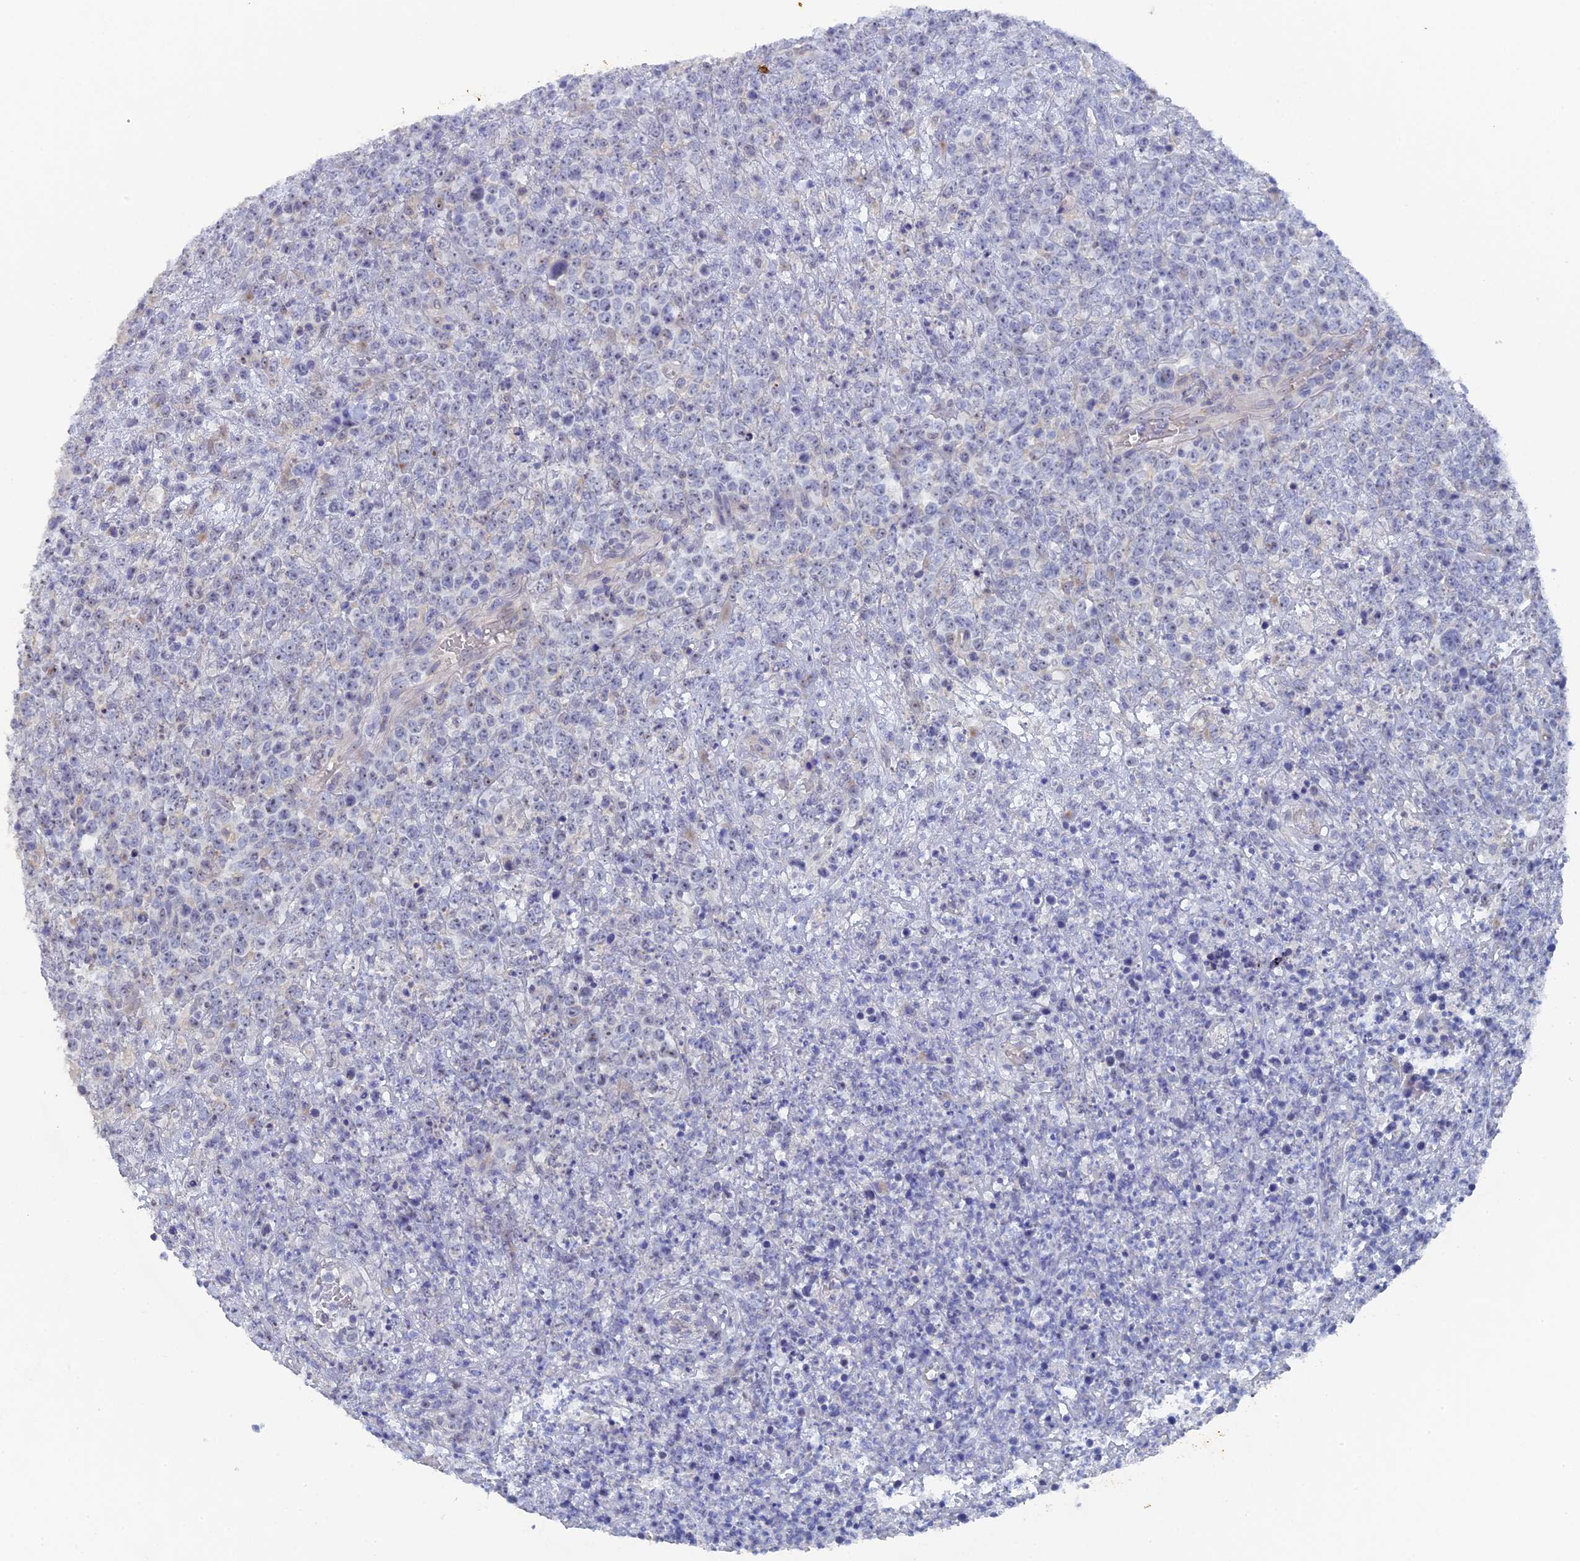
{"staining": {"intensity": "negative", "quantity": "none", "location": "none"}, "tissue": "lymphoma", "cell_type": "Tumor cells", "image_type": "cancer", "snomed": [{"axis": "morphology", "description": "Malignant lymphoma, non-Hodgkin's type, High grade"}, {"axis": "topography", "description": "Colon"}], "caption": "Lymphoma was stained to show a protein in brown. There is no significant staining in tumor cells.", "gene": "SRFBP1", "patient": {"sex": "female", "age": 53}}